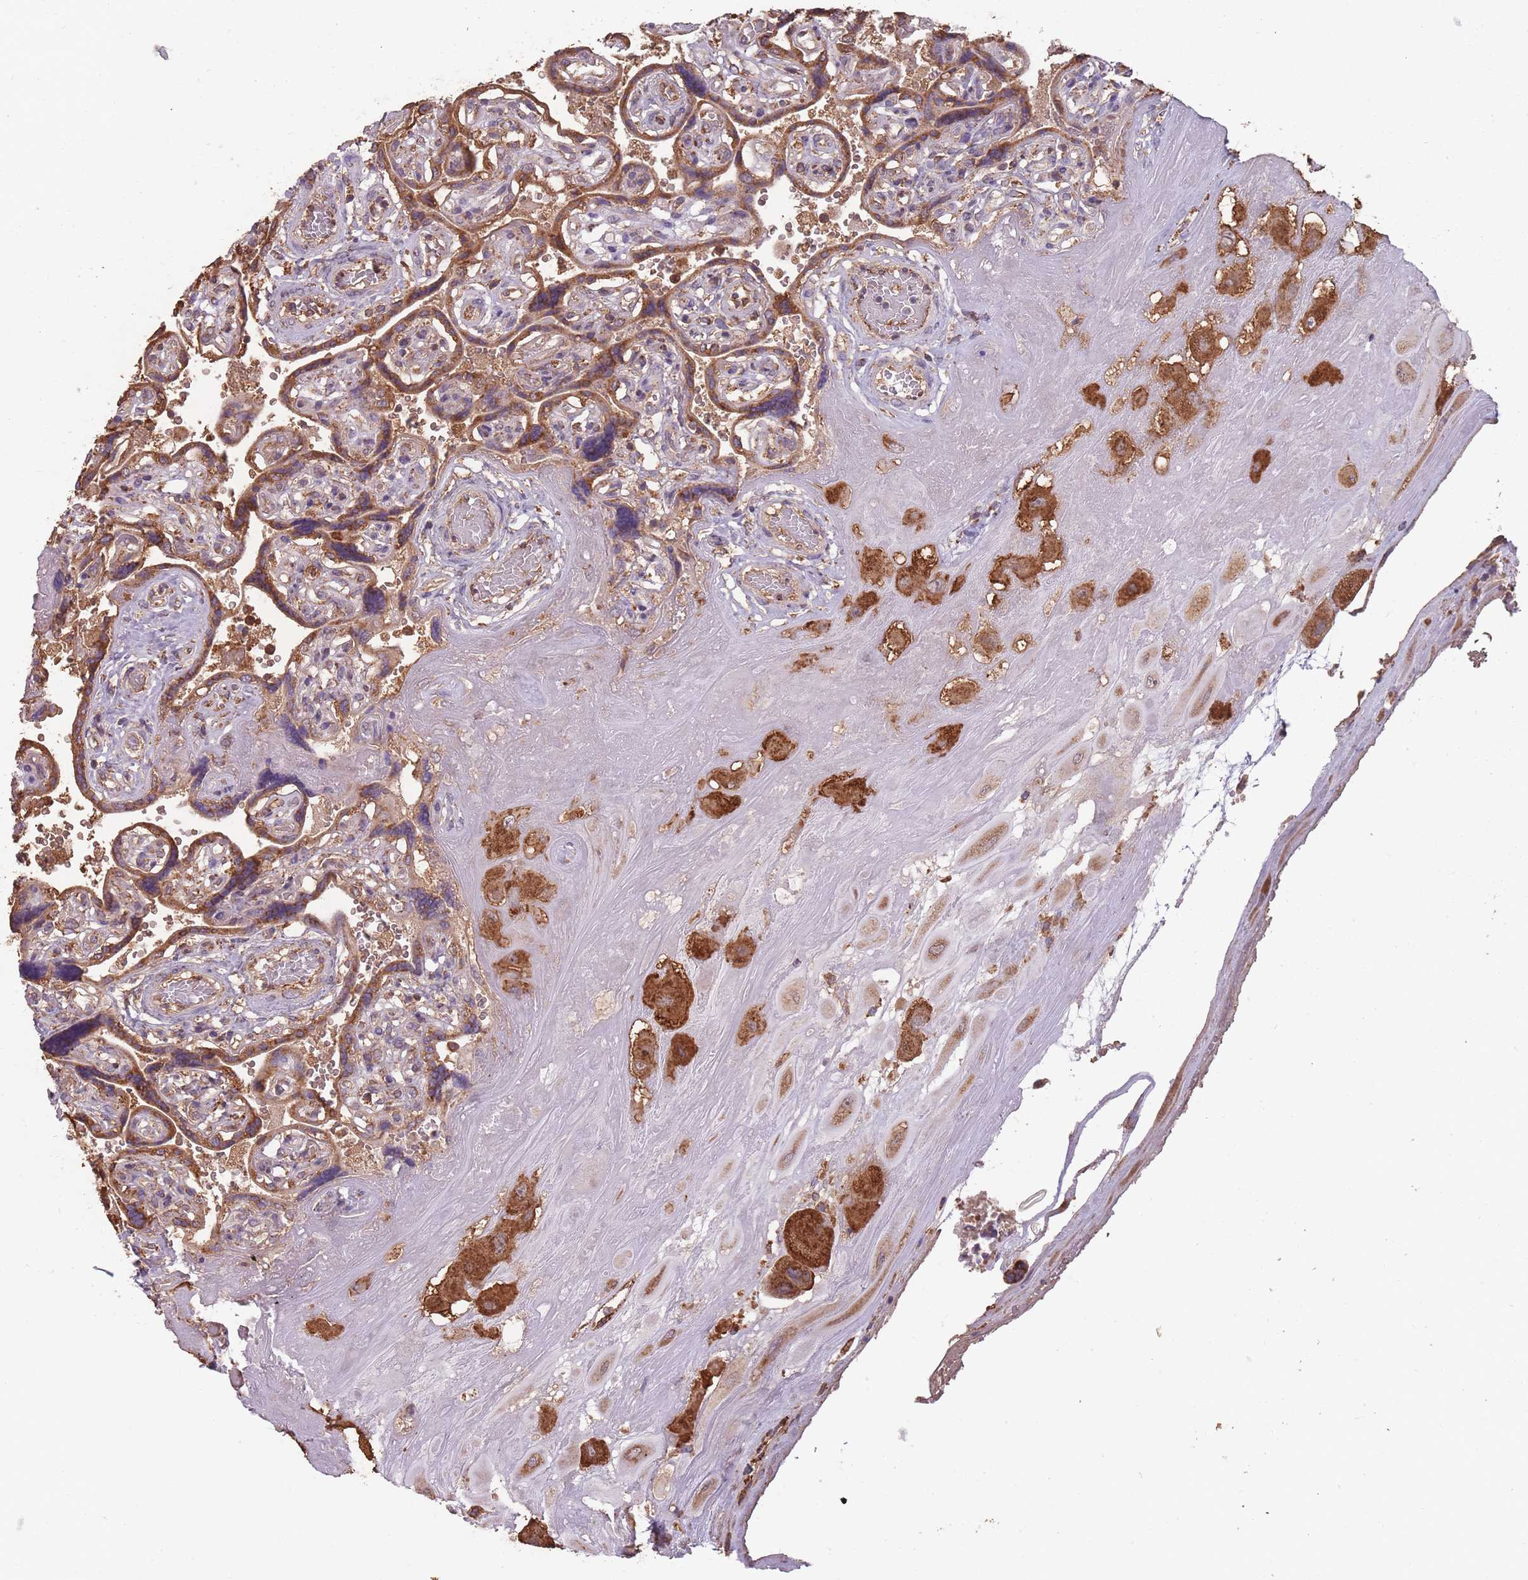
{"staining": {"intensity": "strong", "quantity": ">75%", "location": "cytoplasmic/membranous"}, "tissue": "placenta", "cell_type": "Decidual cells", "image_type": "normal", "snomed": [{"axis": "morphology", "description": "Normal tissue, NOS"}, {"axis": "topography", "description": "Placenta"}], "caption": "Immunohistochemical staining of unremarkable human placenta reveals high levels of strong cytoplasmic/membranous positivity in about >75% of decidual cells. (Stains: DAB (3,3'-diaminobenzidine) in brown, nuclei in blue, Microscopy: brightfield microscopy at high magnification).", "gene": "SANBR", "patient": {"sex": "female", "age": 32}}